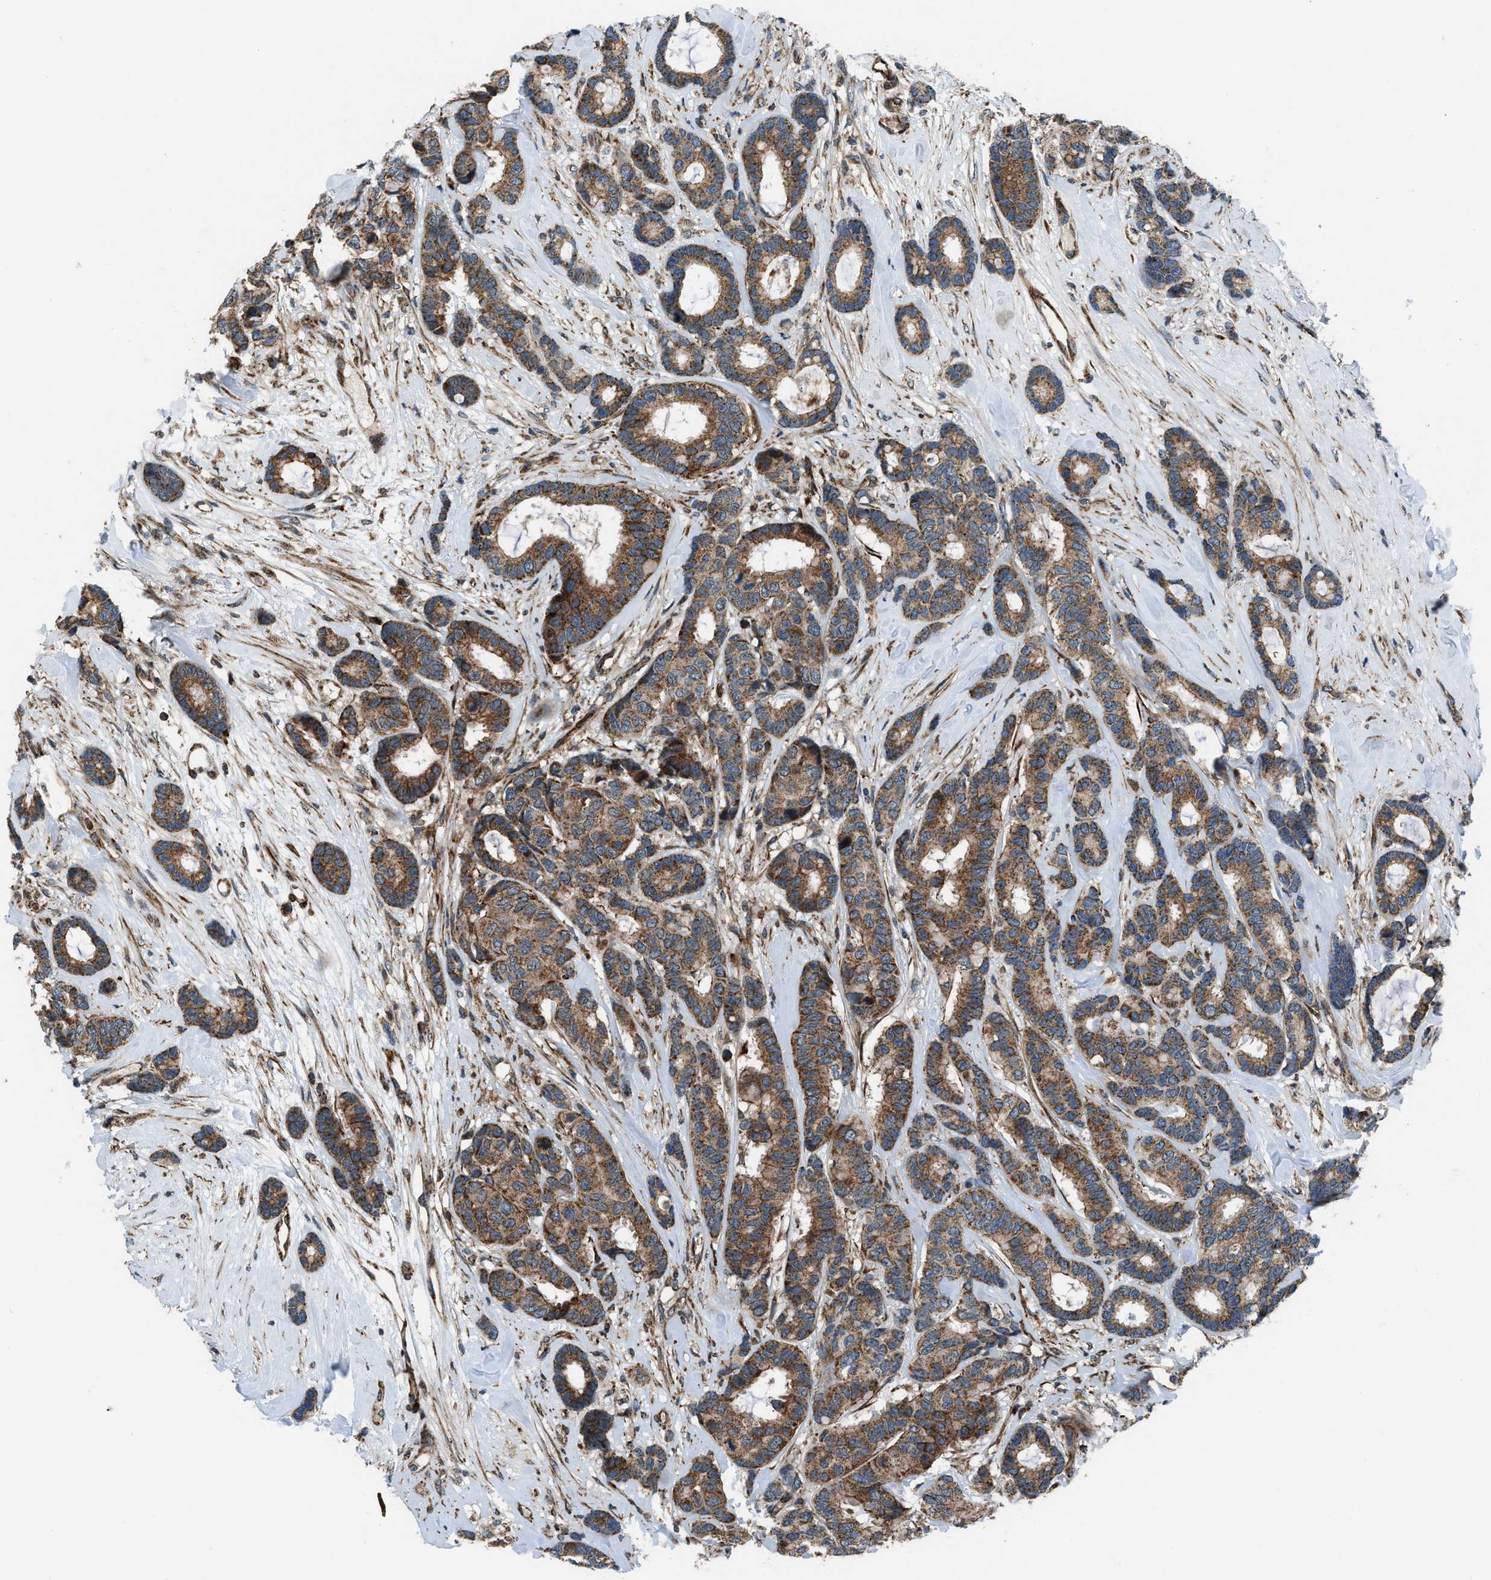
{"staining": {"intensity": "moderate", "quantity": ">75%", "location": "cytoplasmic/membranous"}, "tissue": "breast cancer", "cell_type": "Tumor cells", "image_type": "cancer", "snomed": [{"axis": "morphology", "description": "Duct carcinoma"}, {"axis": "topography", "description": "Breast"}], "caption": "IHC (DAB) staining of breast cancer (invasive ductal carcinoma) demonstrates moderate cytoplasmic/membranous protein expression in approximately >75% of tumor cells.", "gene": "GSDME", "patient": {"sex": "female", "age": 87}}